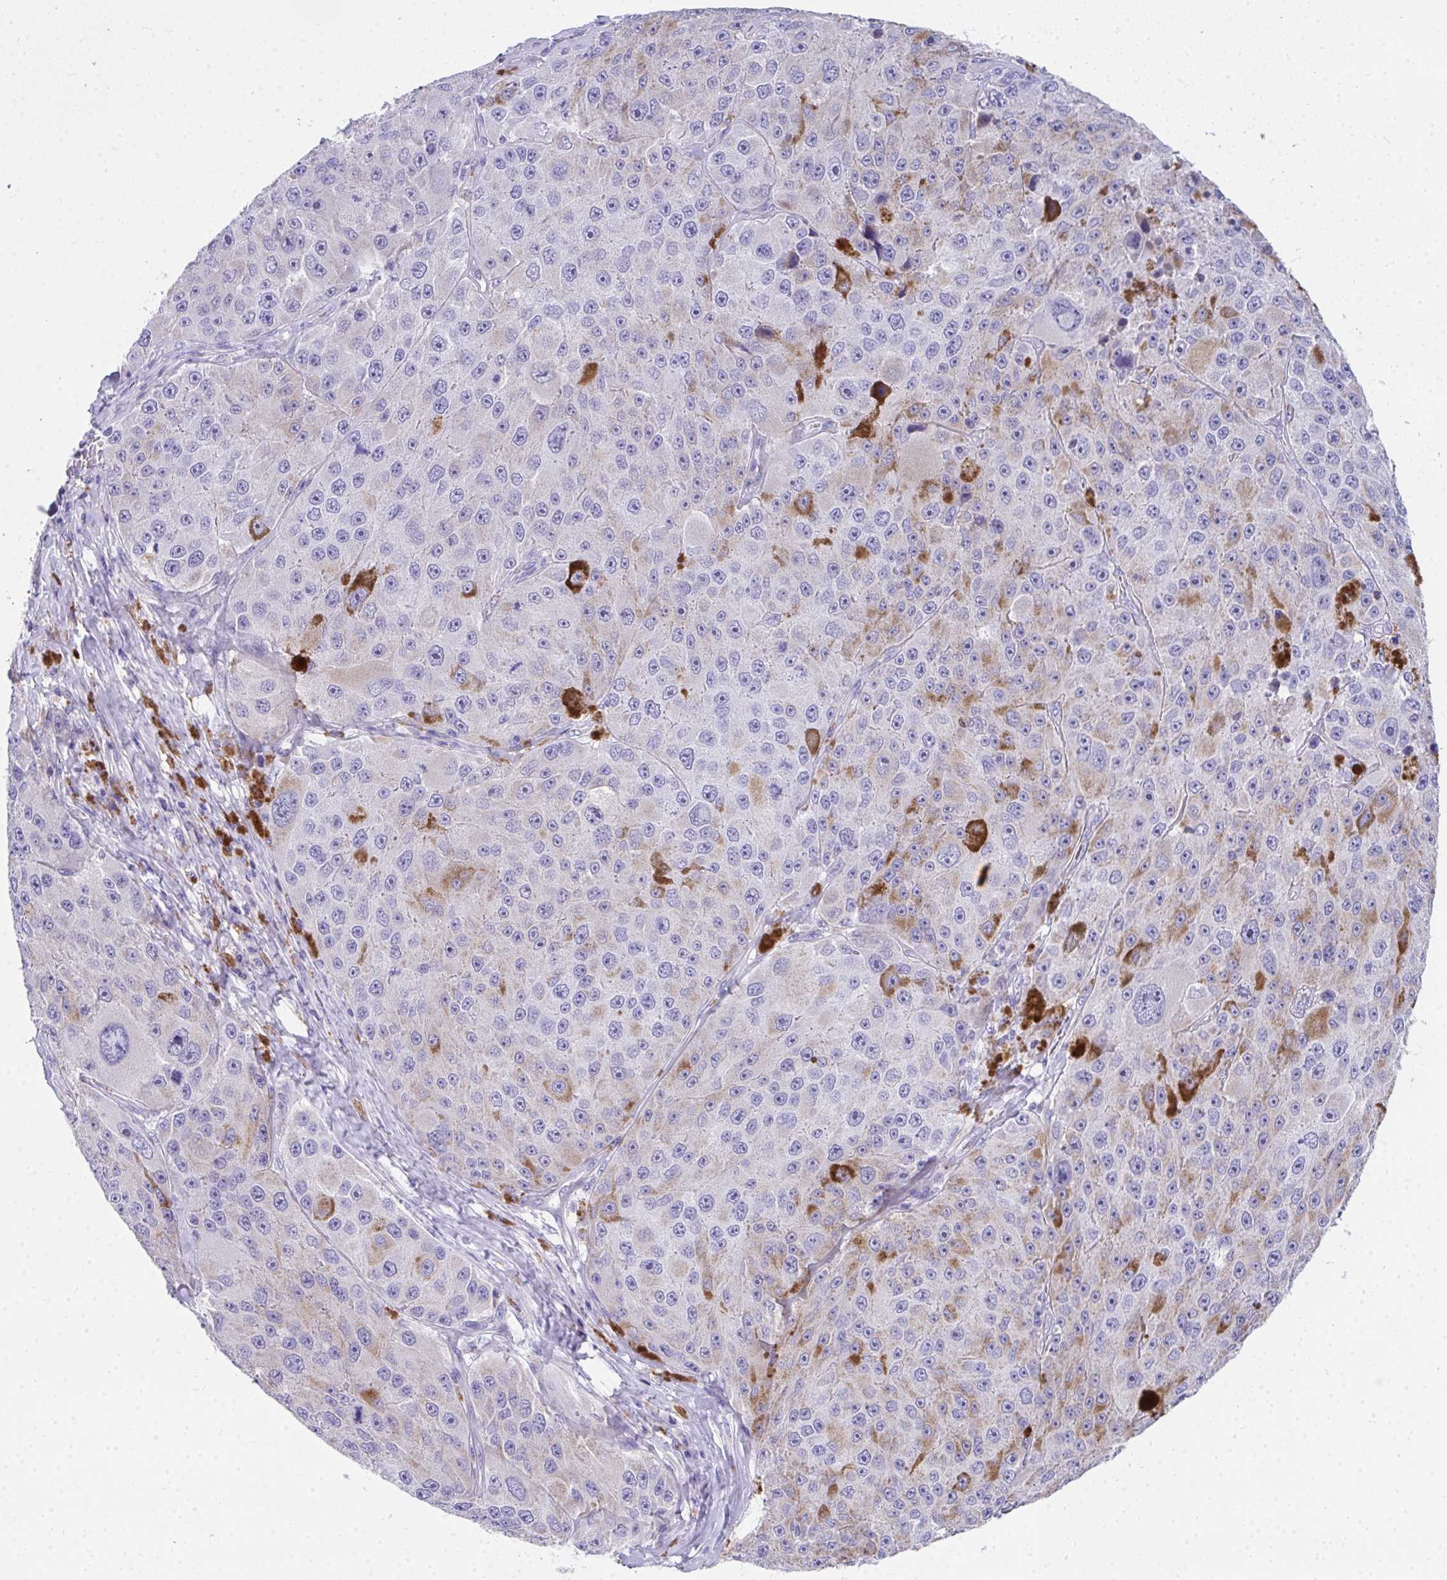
{"staining": {"intensity": "negative", "quantity": "none", "location": "none"}, "tissue": "melanoma", "cell_type": "Tumor cells", "image_type": "cancer", "snomed": [{"axis": "morphology", "description": "Malignant melanoma, Metastatic site"}, {"axis": "topography", "description": "Lymph node"}], "caption": "Protein analysis of malignant melanoma (metastatic site) exhibits no significant positivity in tumor cells.", "gene": "COA5", "patient": {"sex": "male", "age": 62}}